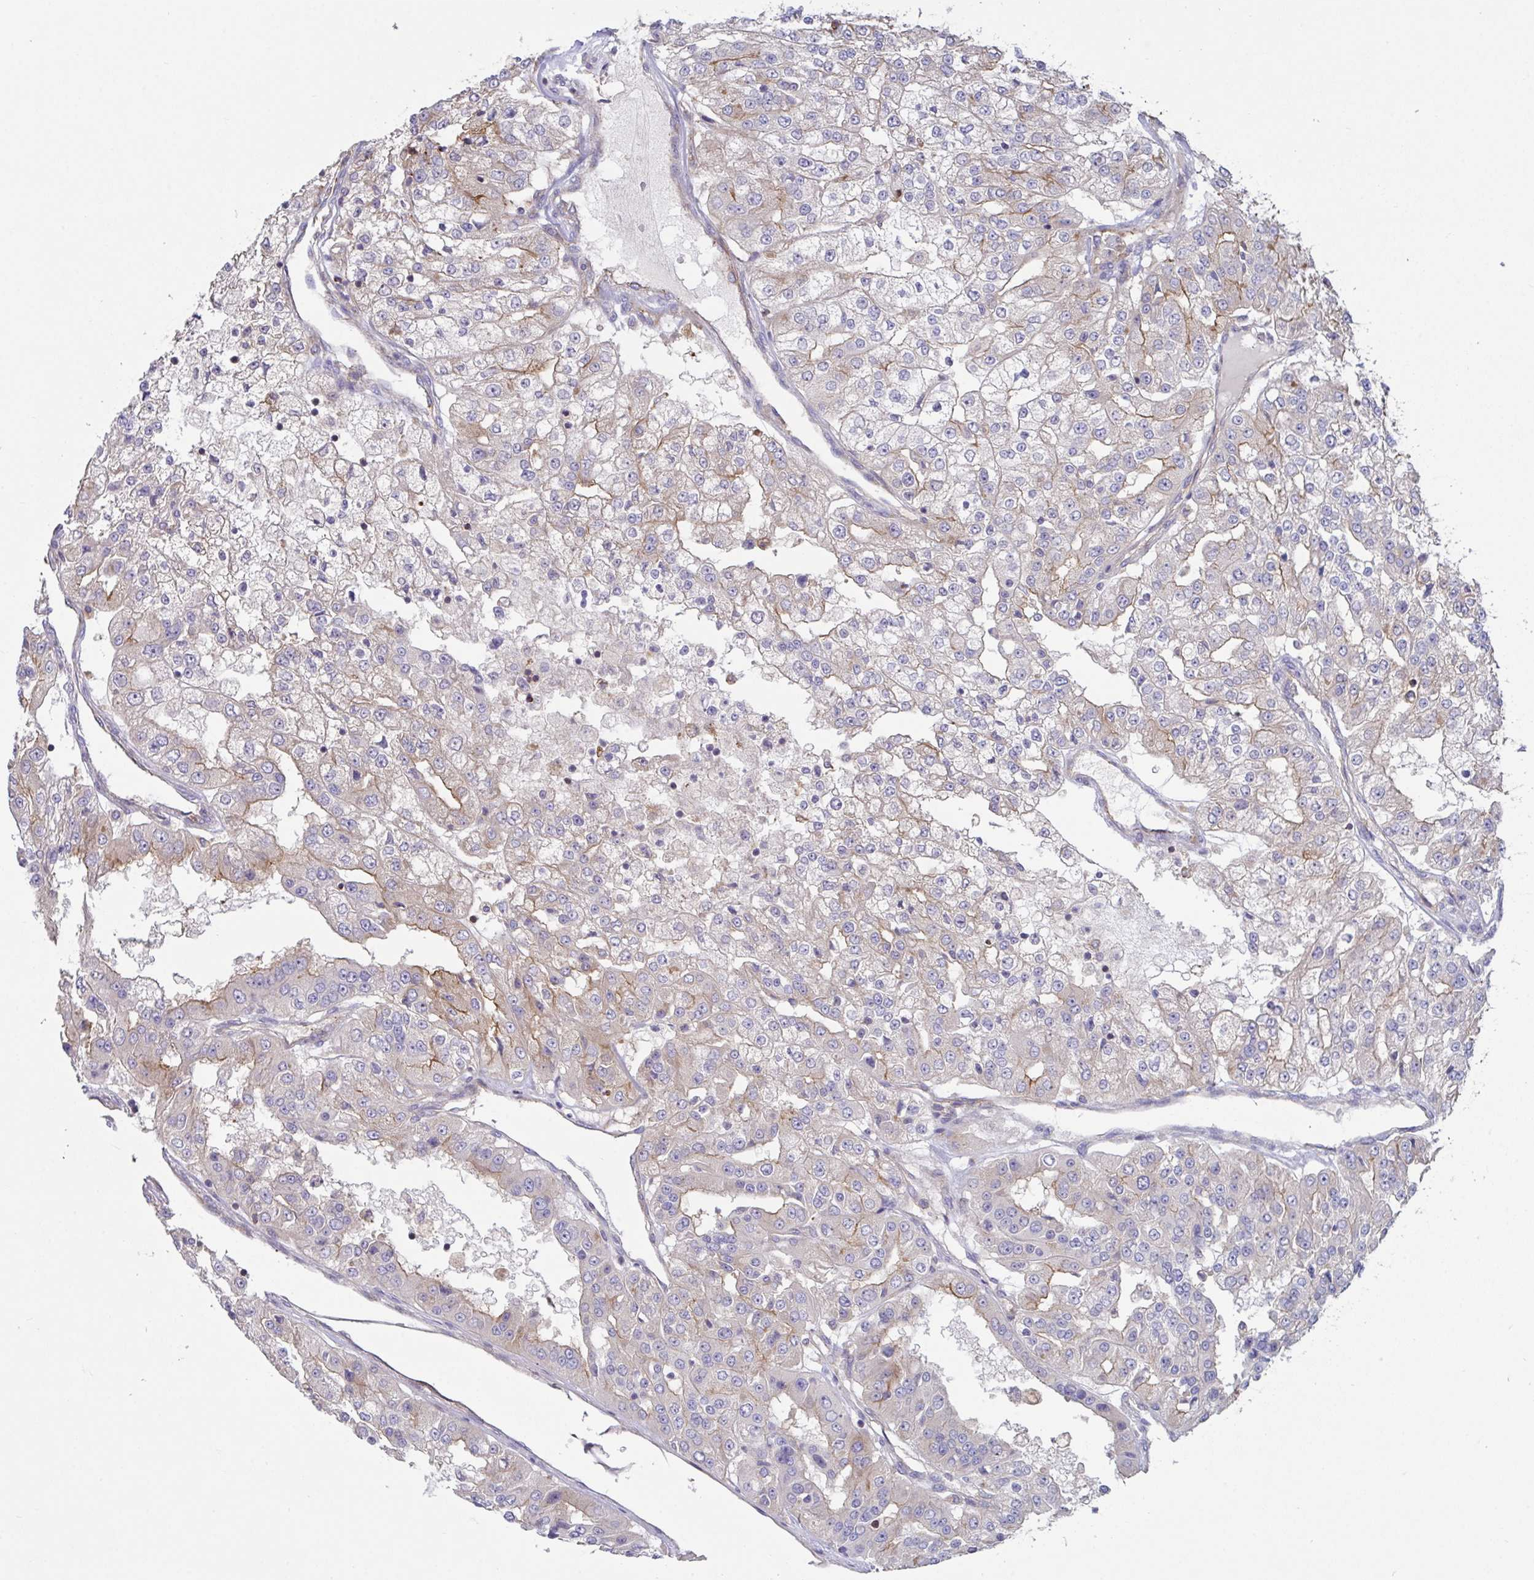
{"staining": {"intensity": "weak", "quantity": "<25%", "location": "cytoplasmic/membranous"}, "tissue": "renal cancer", "cell_type": "Tumor cells", "image_type": "cancer", "snomed": [{"axis": "morphology", "description": "Adenocarcinoma, NOS"}, {"axis": "topography", "description": "Kidney"}], "caption": "The immunohistochemistry (IHC) micrograph has no significant staining in tumor cells of renal adenocarcinoma tissue.", "gene": "YARS2", "patient": {"sex": "female", "age": 63}}